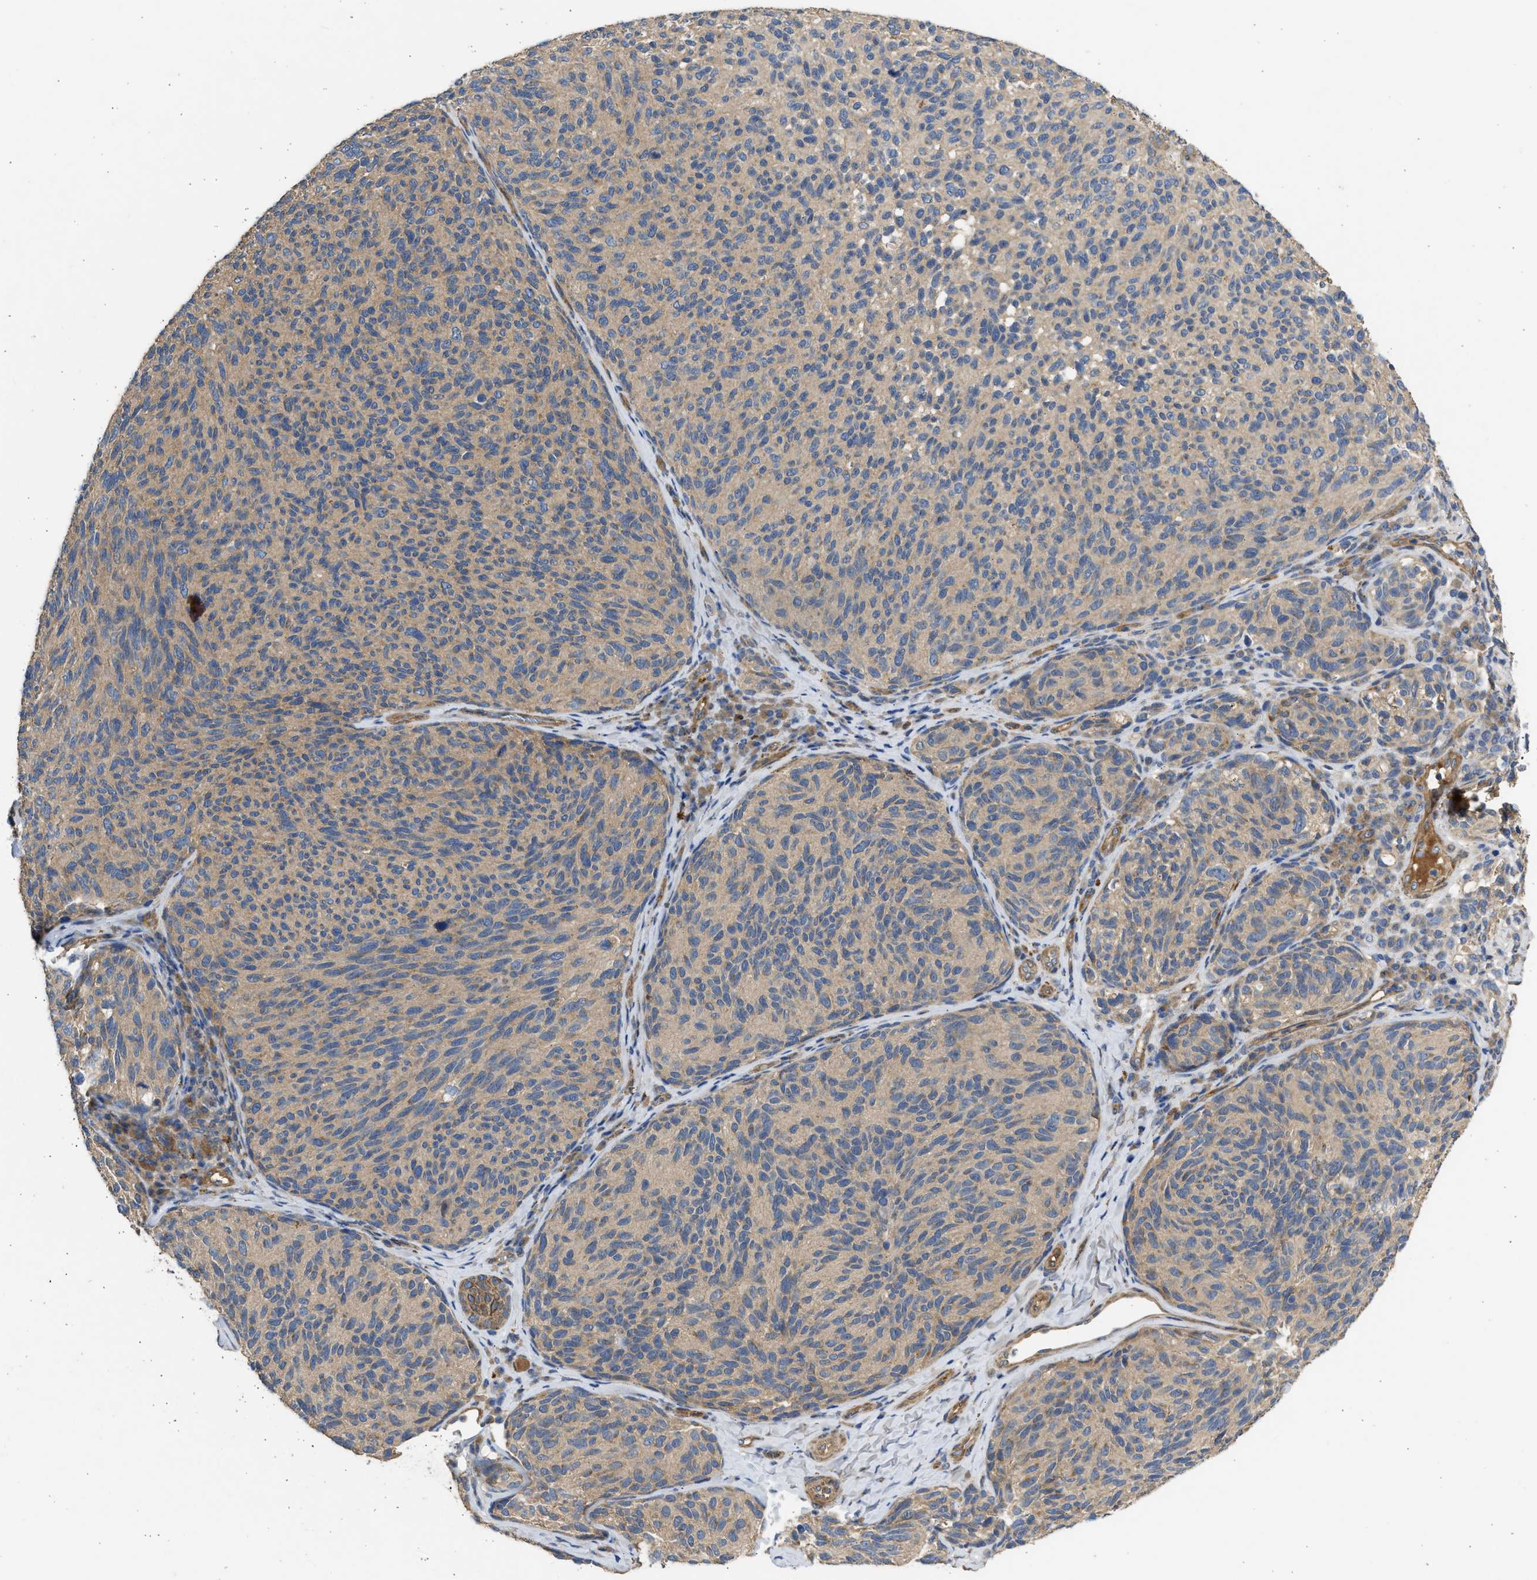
{"staining": {"intensity": "weak", "quantity": ">75%", "location": "cytoplasmic/membranous"}, "tissue": "melanoma", "cell_type": "Tumor cells", "image_type": "cancer", "snomed": [{"axis": "morphology", "description": "Malignant melanoma, NOS"}, {"axis": "topography", "description": "Skin"}], "caption": "Immunohistochemical staining of melanoma displays weak cytoplasmic/membranous protein expression in approximately >75% of tumor cells.", "gene": "CSRNP2", "patient": {"sex": "female", "age": 73}}